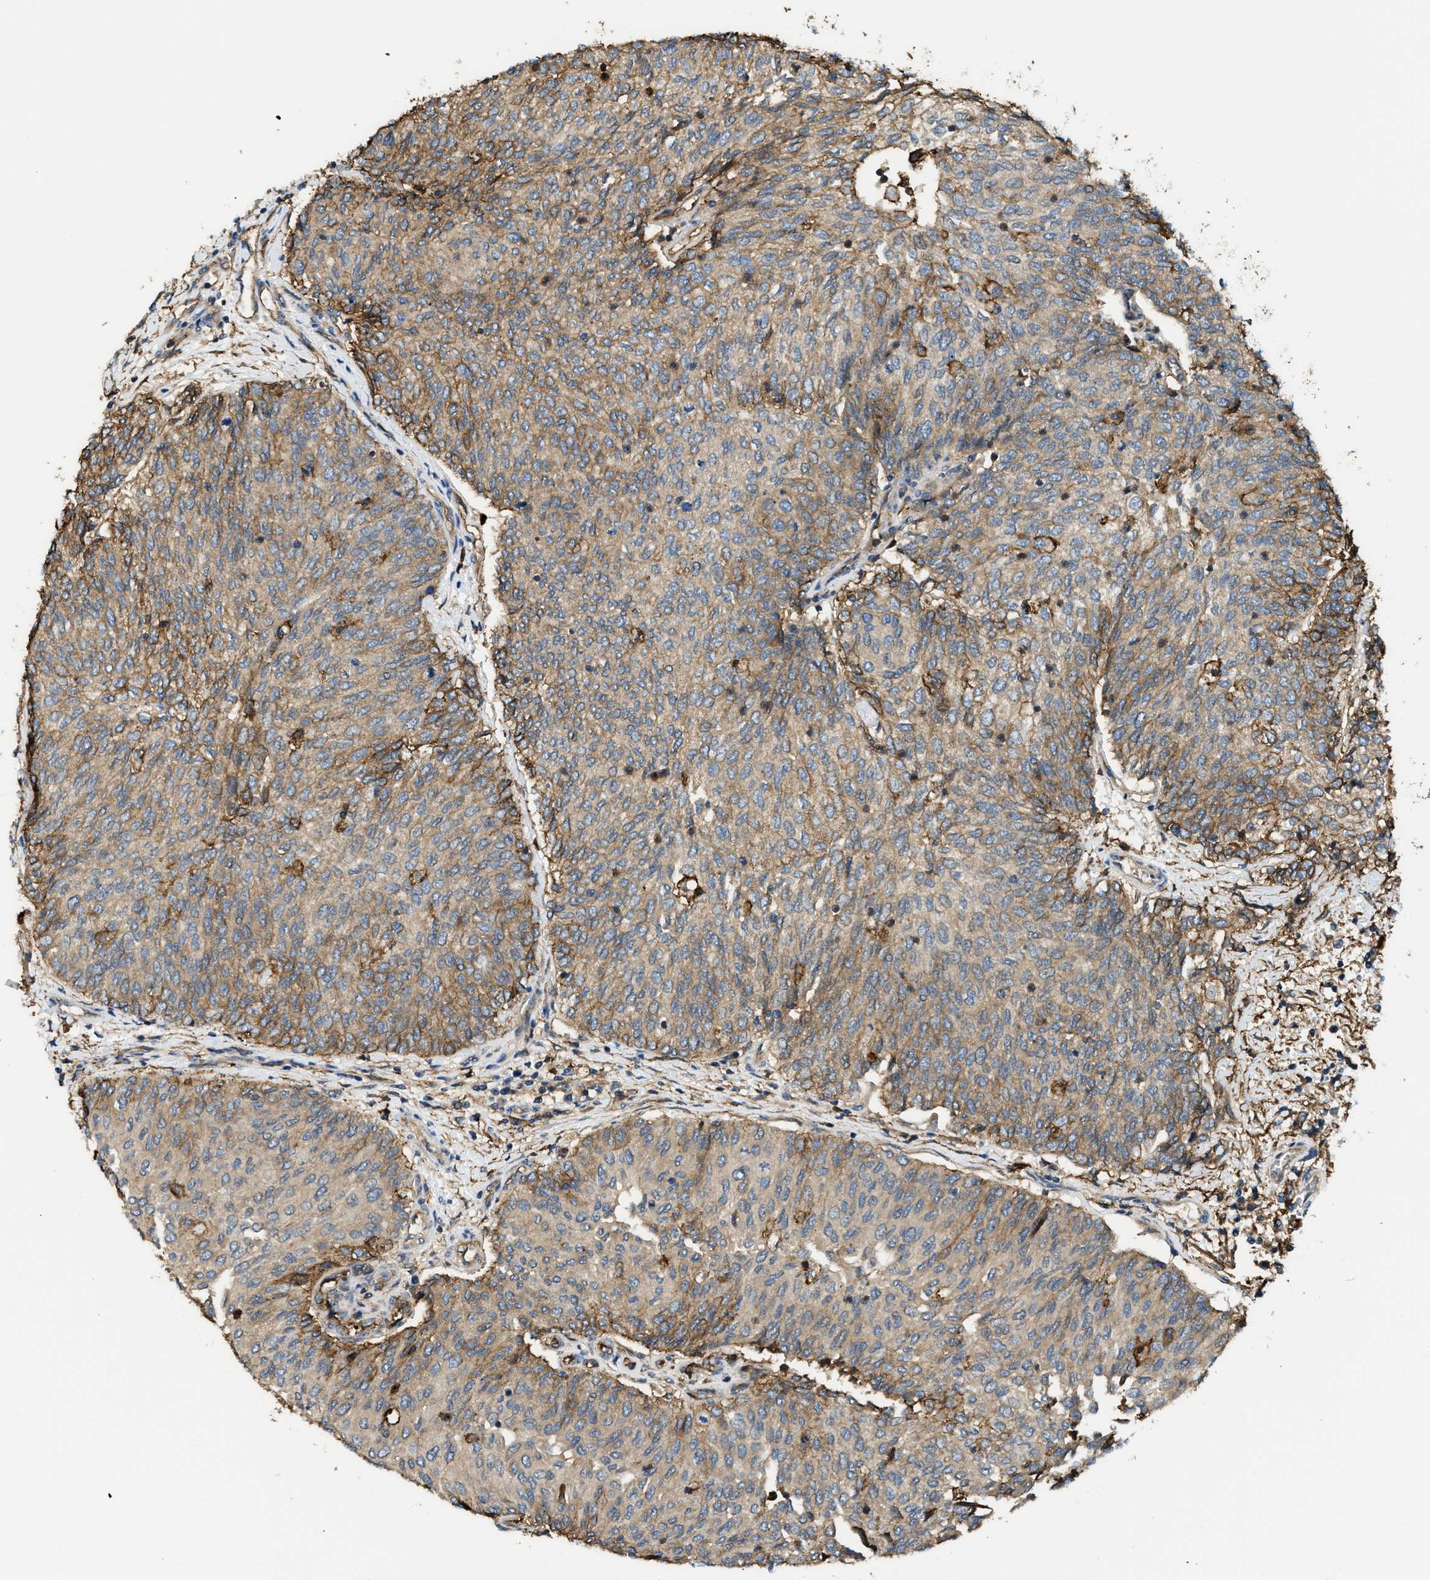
{"staining": {"intensity": "moderate", "quantity": ">75%", "location": "cytoplasmic/membranous"}, "tissue": "urothelial cancer", "cell_type": "Tumor cells", "image_type": "cancer", "snomed": [{"axis": "morphology", "description": "Urothelial carcinoma, Low grade"}, {"axis": "topography", "description": "Urinary bladder"}], "caption": "Immunohistochemical staining of low-grade urothelial carcinoma demonstrates medium levels of moderate cytoplasmic/membranous protein staining in about >75% of tumor cells. The protein is stained brown, and the nuclei are stained in blue (DAB IHC with brightfield microscopy, high magnification).", "gene": "DDHD2", "patient": {"sex": "female", "age": 79}}